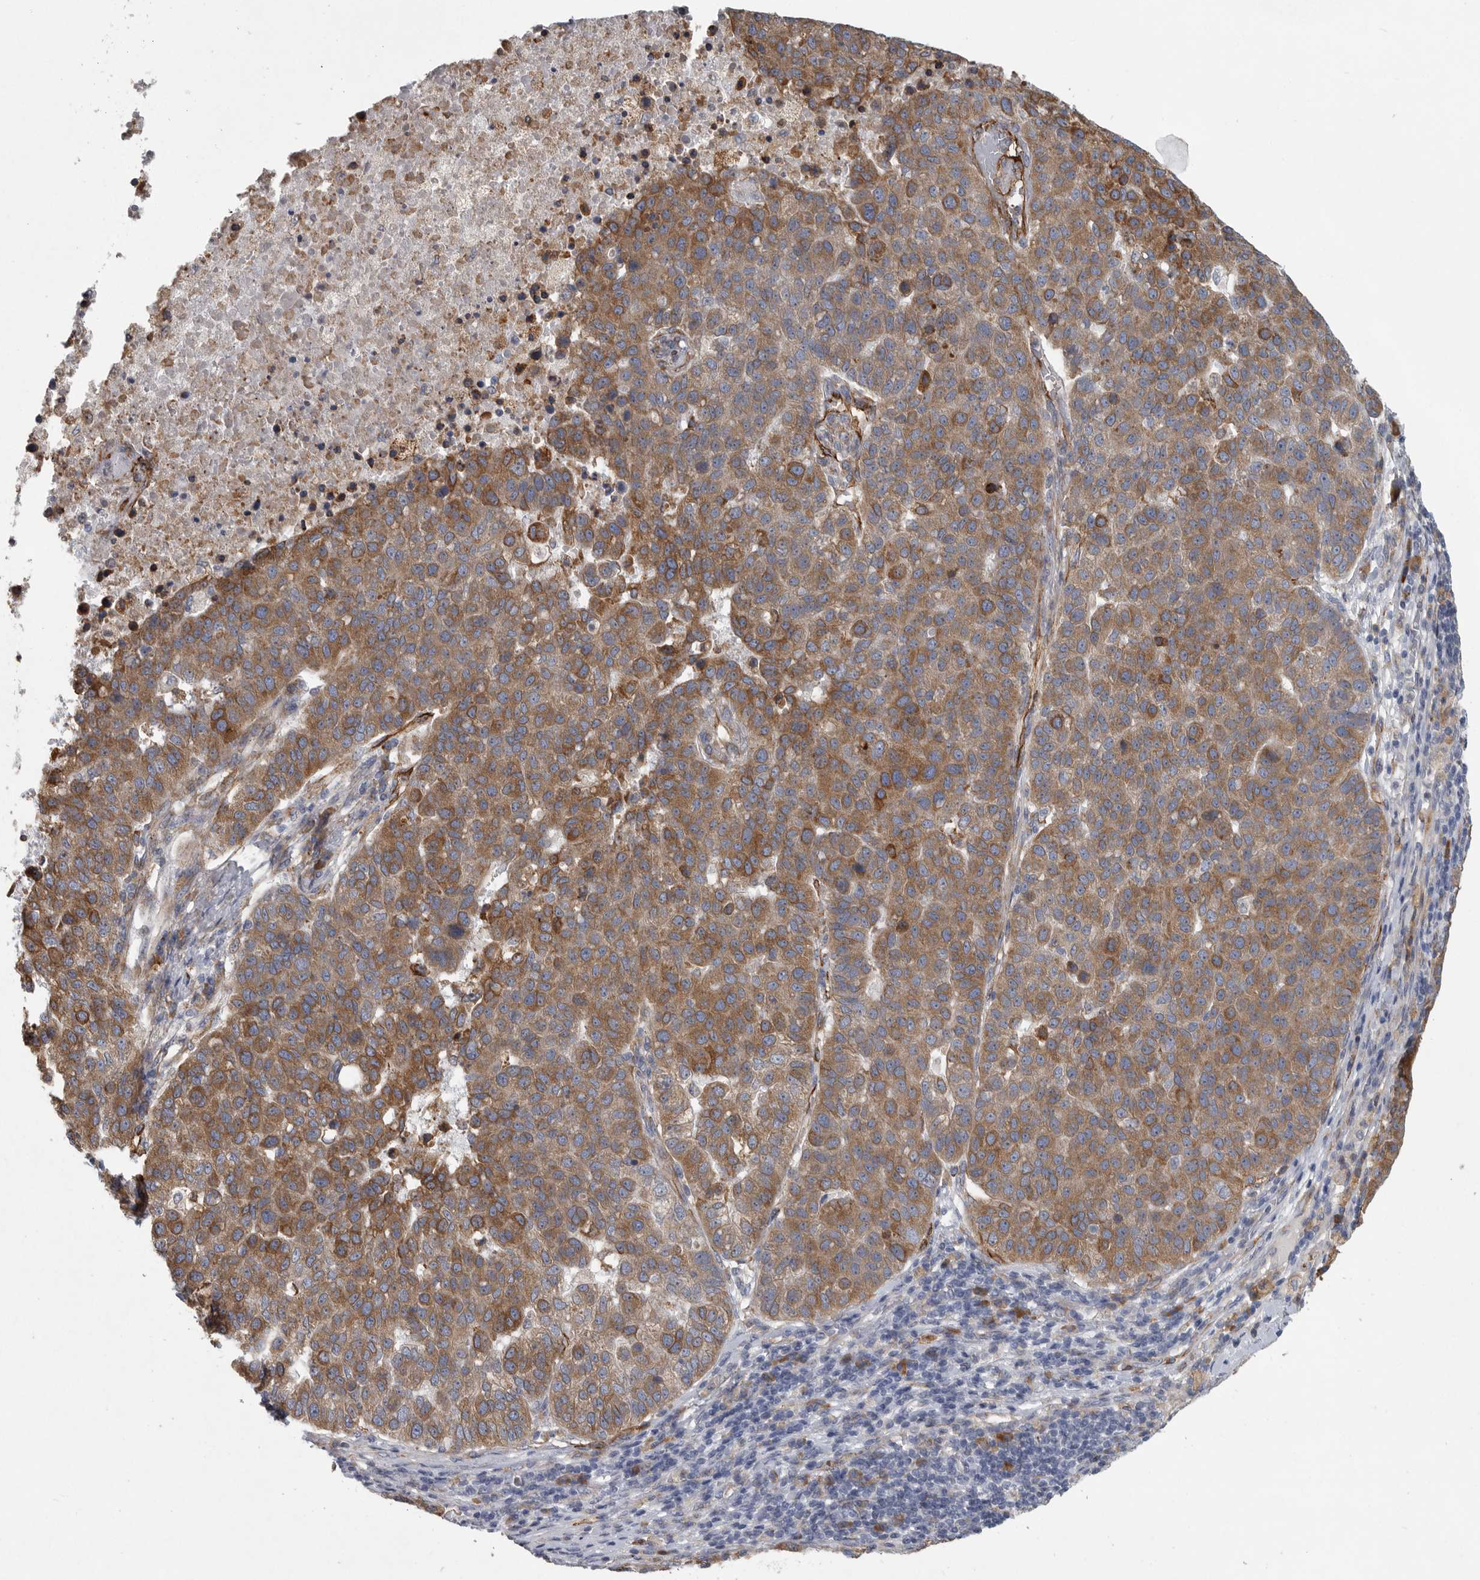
{"staining": {"intensity": "moderate", "quantity": ">75%", "location": "cytoplasmic/membranous"}, "tissue": "pancreatic cancer", "cell_type": "Tumor cells", "image_type": "cancer", "snomed": [{"axis": "morphology", "description": "Adenocarcinoma, NOS"}, {"axis": "topography", "description": "Pancreas"}], "caption": "Protein expression analysis of human pancreatic adenocarcinoma reveals moderate cytoplasmic/membranous positivity in approximately >75% of tumor cells.", "gene": "MINPP1", "patient": {"sex": "female", "age": 61}}